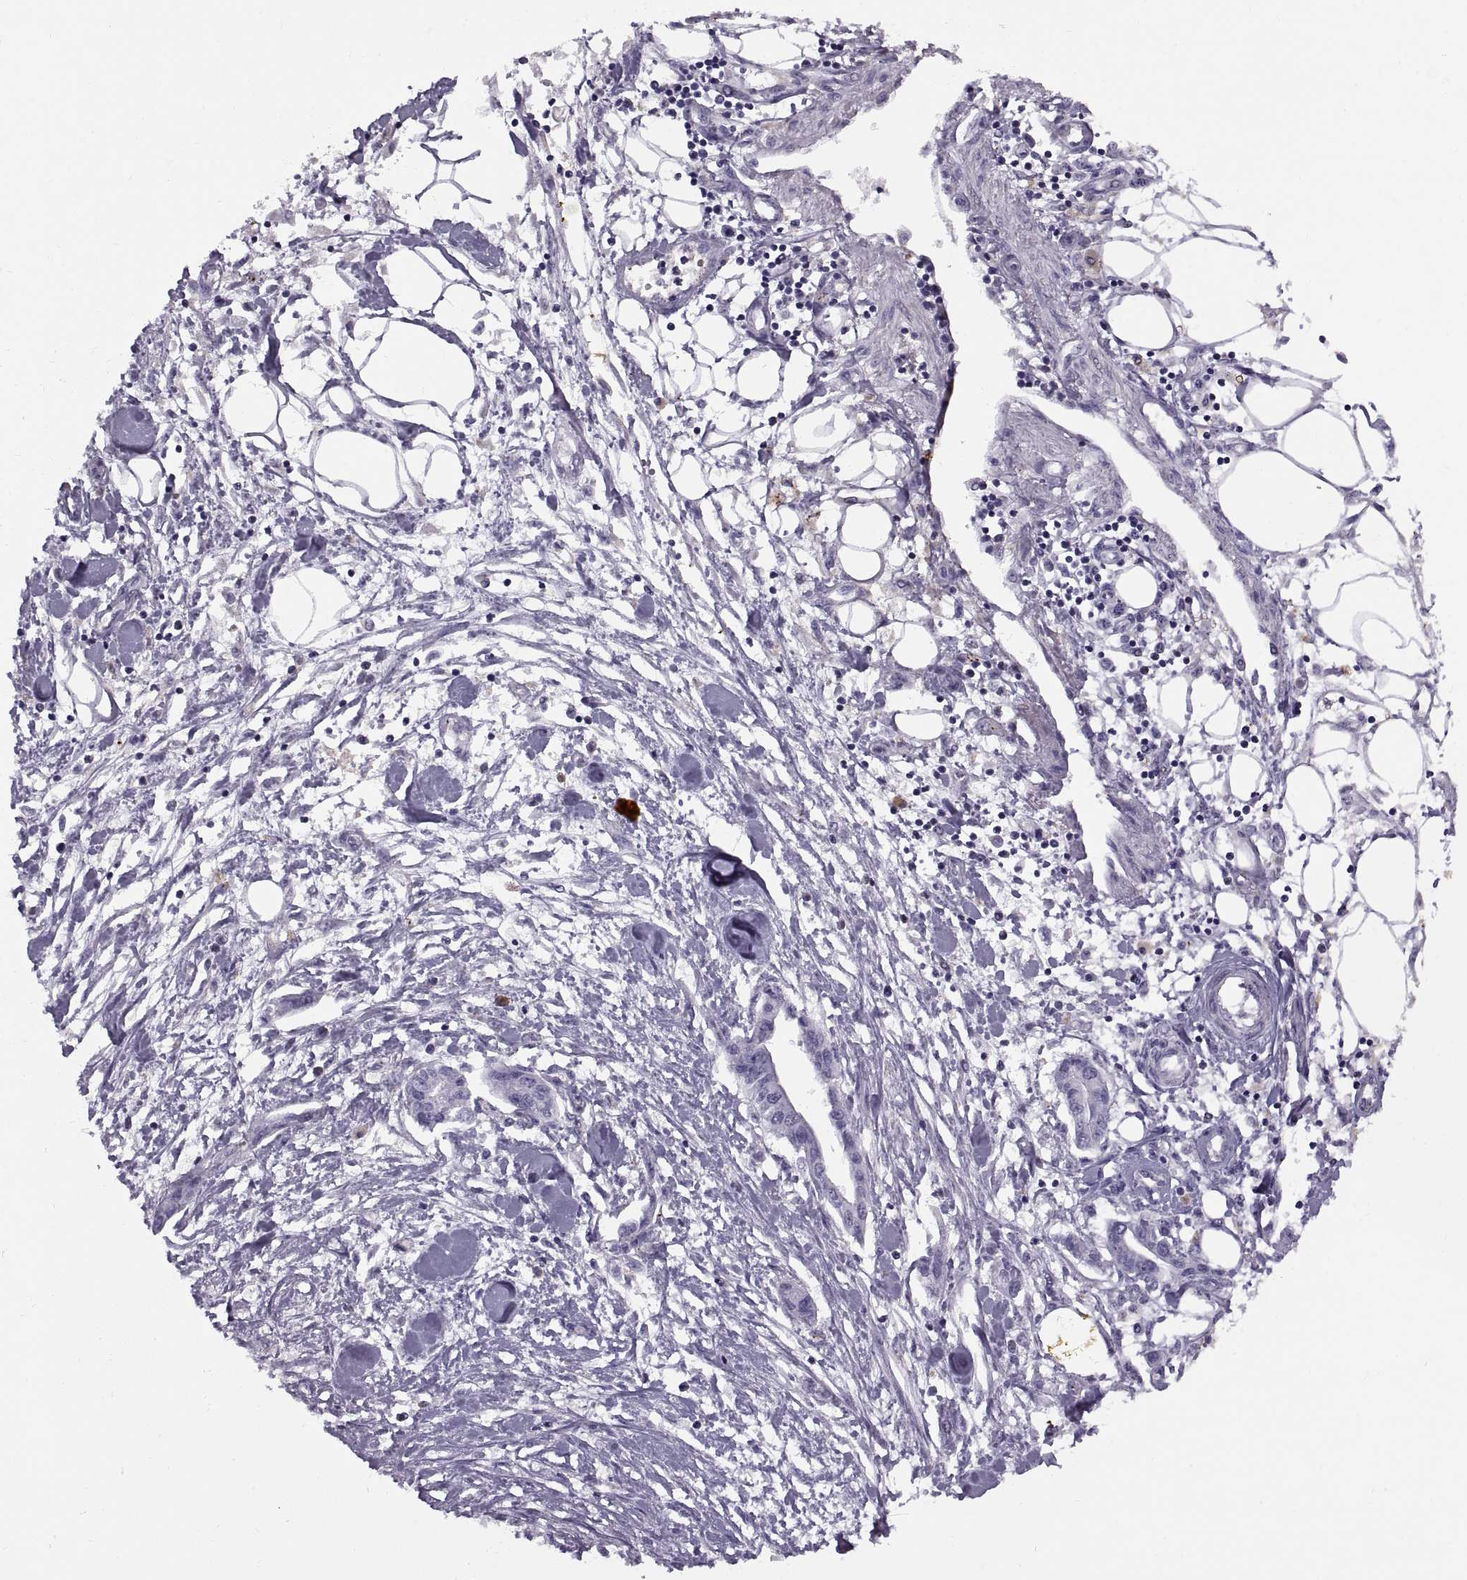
{"staining": {"intensity": "negative", "quantity": "none", "location": "none"}, "tissue": "pancreatic cancer", "cell_type": "Tumor cells", "image_type": "cancer", "snomed": [{"axis": "morphology", "description": "Adenocarcinoma, NOS"}, {"axis": "topography", "description": "Pancreas"}], "caption": "Micrograph shows no significant protein positivity in tumor cells of adenocarcinoma (pancreatic).", "gene": "CALCR", "patient": {"sex": "male", "age": 60}}